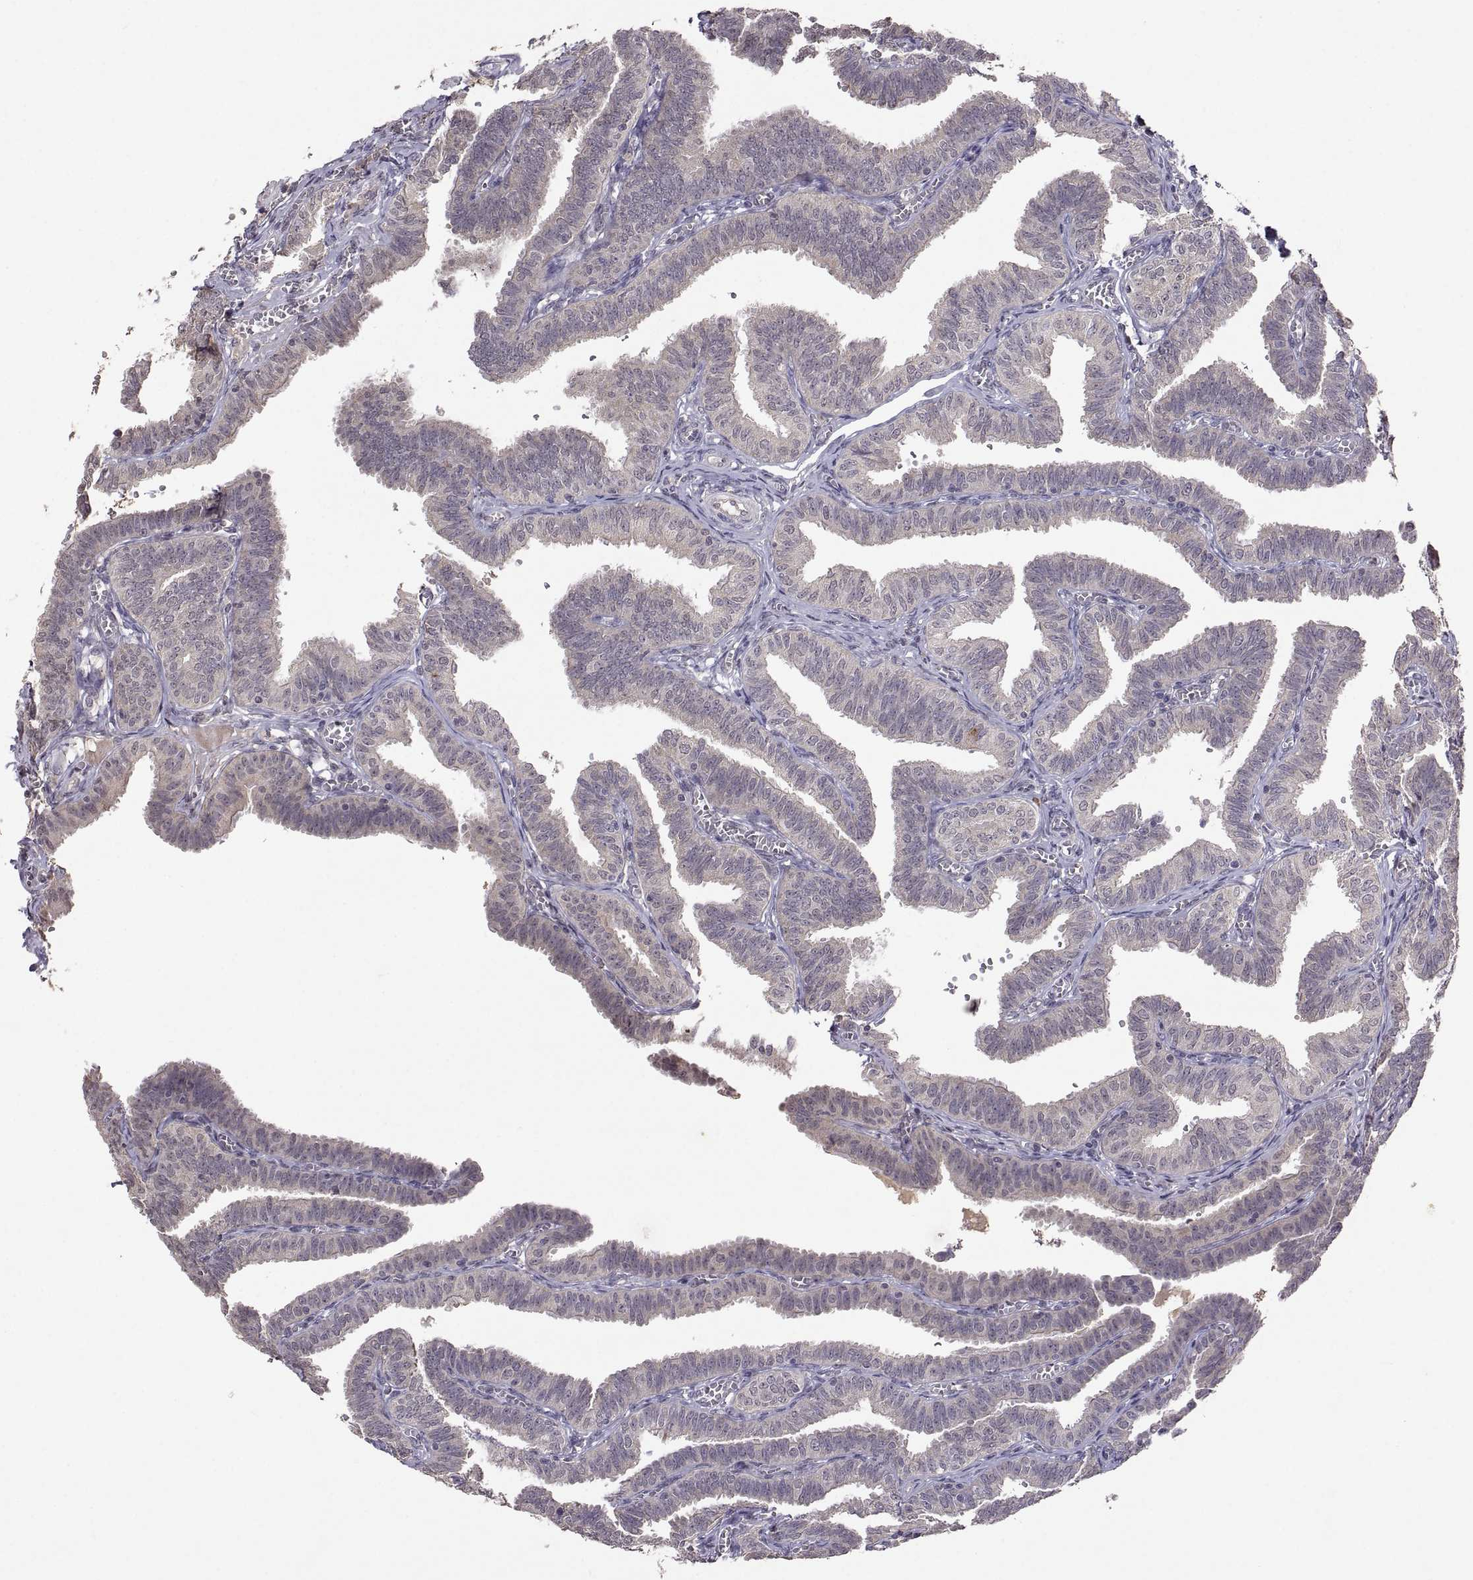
{"staining": {"intensity": "weak", "quantity": "25%-75%", "location": "cytoplasmic/membranous"}, "tissue": "fallopian tube", "cell_type": "Glandular cells", "image_type": "normal", "snomed": [{"axis": "morphology", "description": "Normal tissue, NOS"}, {"axis": "topography", "description": "Fallopian tube"}], "caption": "IHC (DAB) staining of normal human fallopian tube reveals weak cytoplasmic/membranous protein positivity in approximately 25%-75% of glandular cells.", "gene": "LAMA1", "patient": {"sex": "female", "age": 25}}